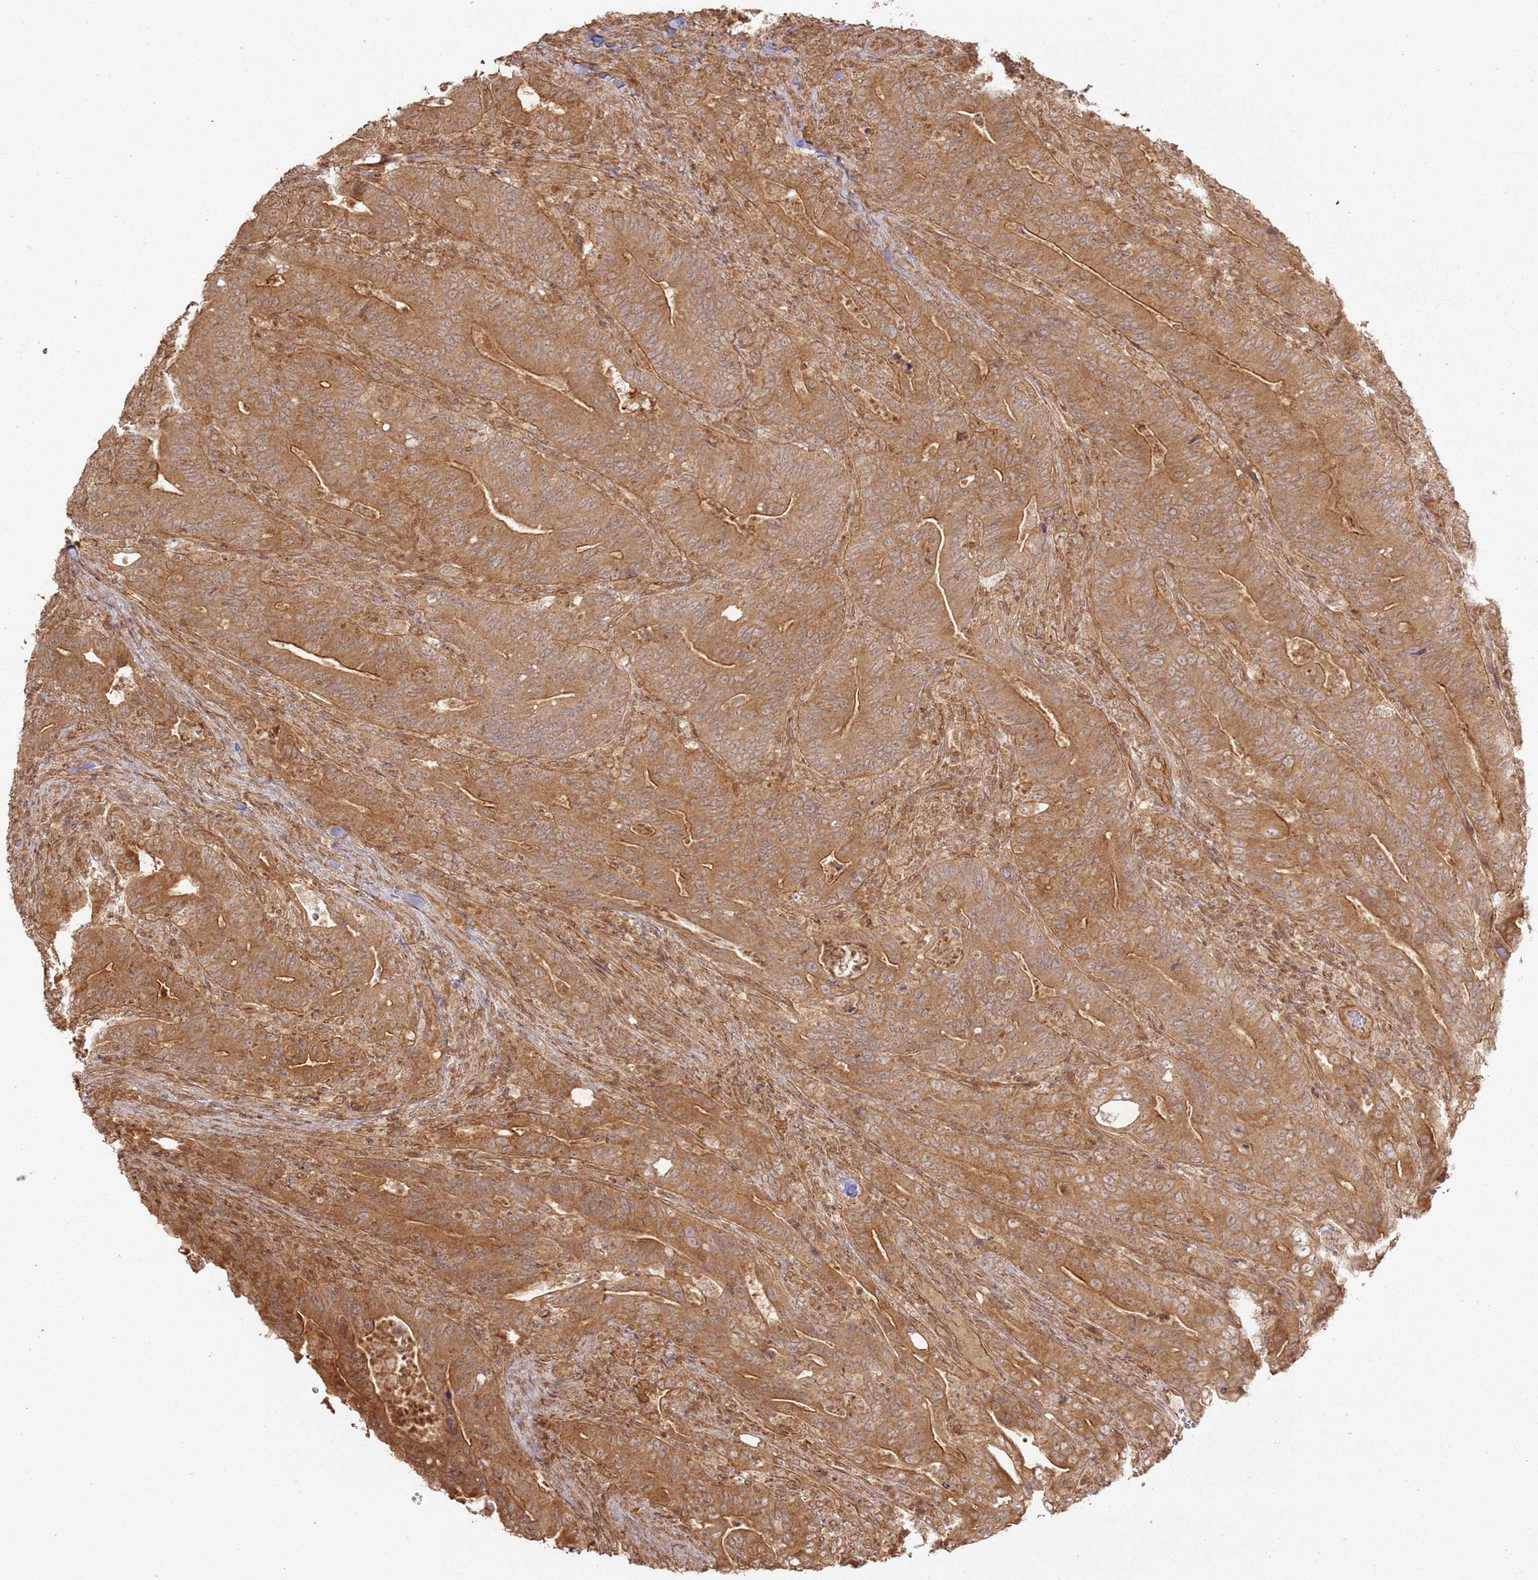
{"staining": {"intensity": "moderate", "quantity": ">75%", "location": "cytoplasmic/membranous"}, "tissue": "colorectal cancer", "cell_type": "Tumor cells", "image_type": "cancer", "snomed": [{"axis": "morphology", "description": "Adenocarcinoma, NOS"}, {"axis": "topography", "description": "Colon"}], "caption": "Protein positivity by immunohistochemistry demonstrates moderate cytoplasmic/membranous expression in about >75% of tumor cells in adenocarcinoma (colorectal). The protein of interest is shown in brown color, while the nuclei are stained blue.", "gene": "ZNF776", "patient": {"sex": "female", "age": 66}}